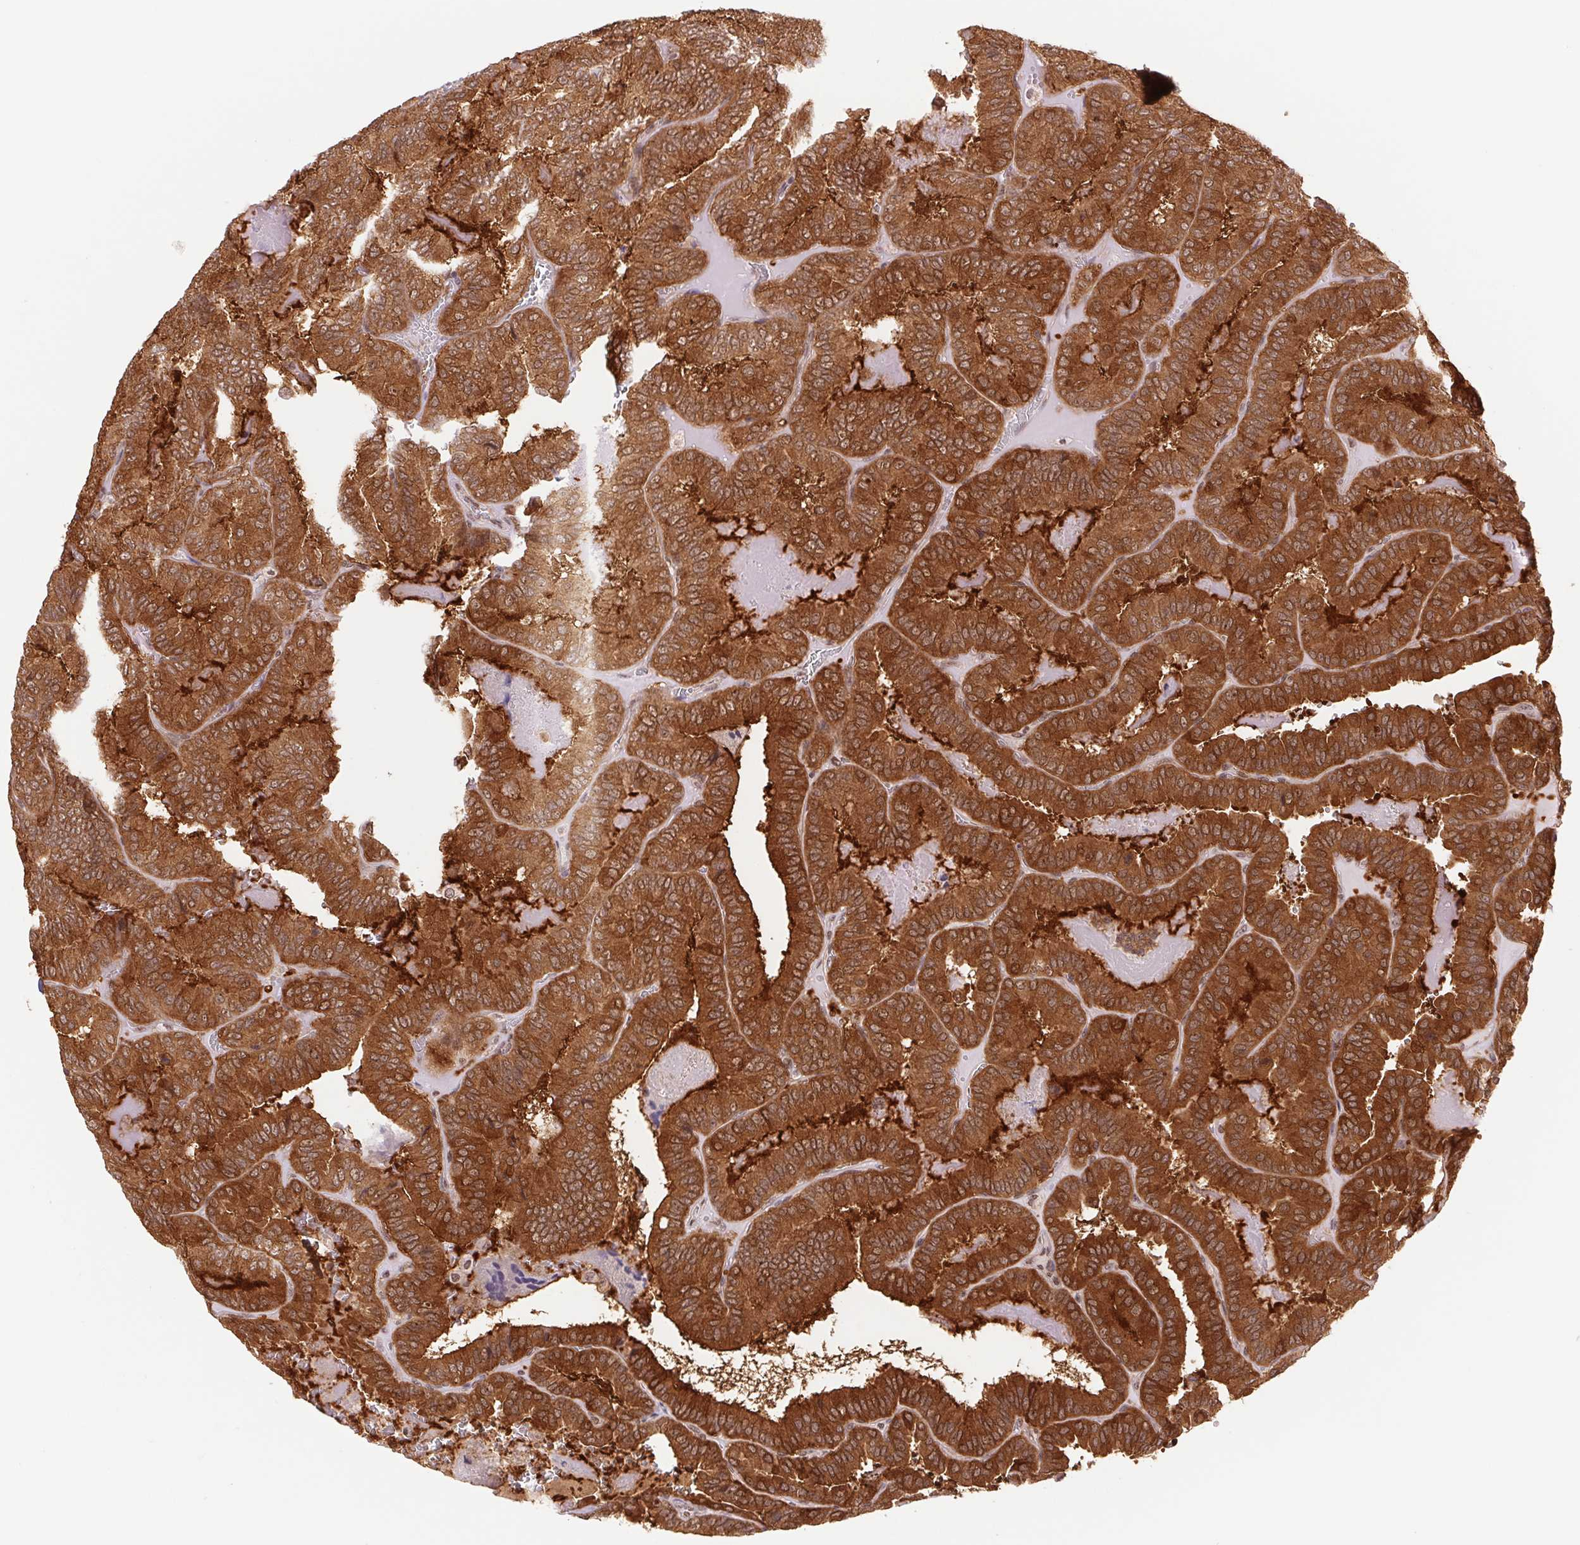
{"staining": {"intensity": "strong", "quantity": ">75%", "location": "cytoplasmic/membranous"}, "tissue": "thyroid cancer", "cell_type": "Tumor cells", "image_type": "cancer", "snomed": [{"axis": "morphology", "description": "Papillary adenocarcinoma, NOS"}, {"axis": "topography", "description": "Thyroid gland"}], "caption": "DAB immunohistochemical staining of human thyroid cancer shows strong cytoplasmic/membranous protein staining in approximately >75% of tumor cells.", "gene": "CWC25", "patient": {"sex": "female", "age": 75}}